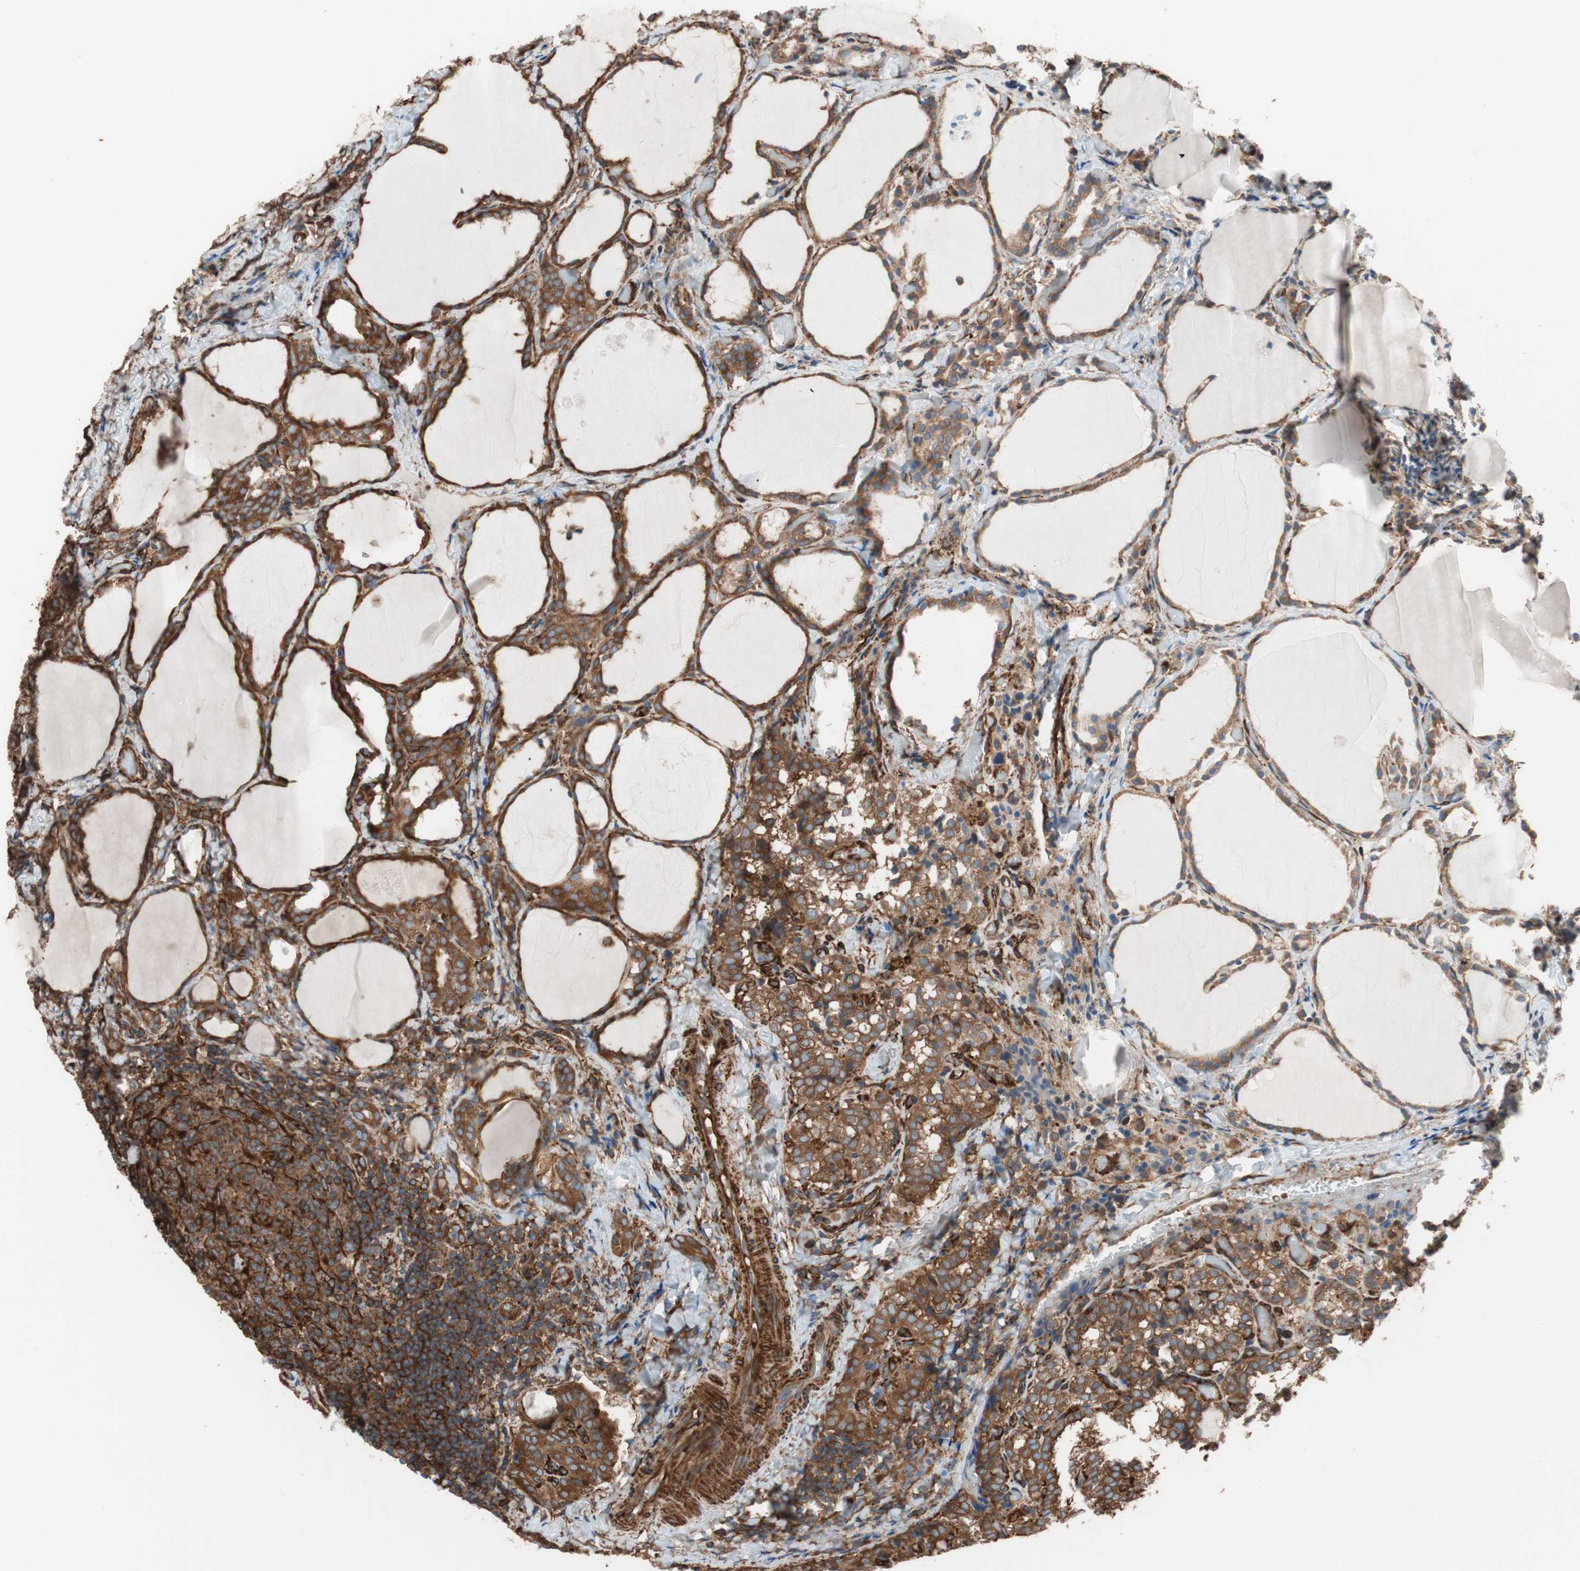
{"staining": {"intensity": "strong", "quantity": ">75%", "location": "cytoplasmic/membranous"}, "tissue": "thyroid cancer", "cell_type": "Tumor cells", "image_type": "cancer", "snomed": [{"axis": "morphology", "description": "Normal tissue, NOS"}, {"axis": "morphology", "description": "Papillary adenocarcinoma, NOS"}, {"axis": "topography", "description": "Thyroid gland"}], "caption": "IHC photomicrograph of neoplastic tissue: papillary adenocarcinoma (thyroid) stained using immunohistochemistry (IHC) shows high levels of strong protein expression localized specifically in the cytoplasmic/membranous of tumor cells, appearing as a cytoplasmic/membranous brown color.", "gene": "GPSM2", "patient": {"sex": "female", "age": 30}}